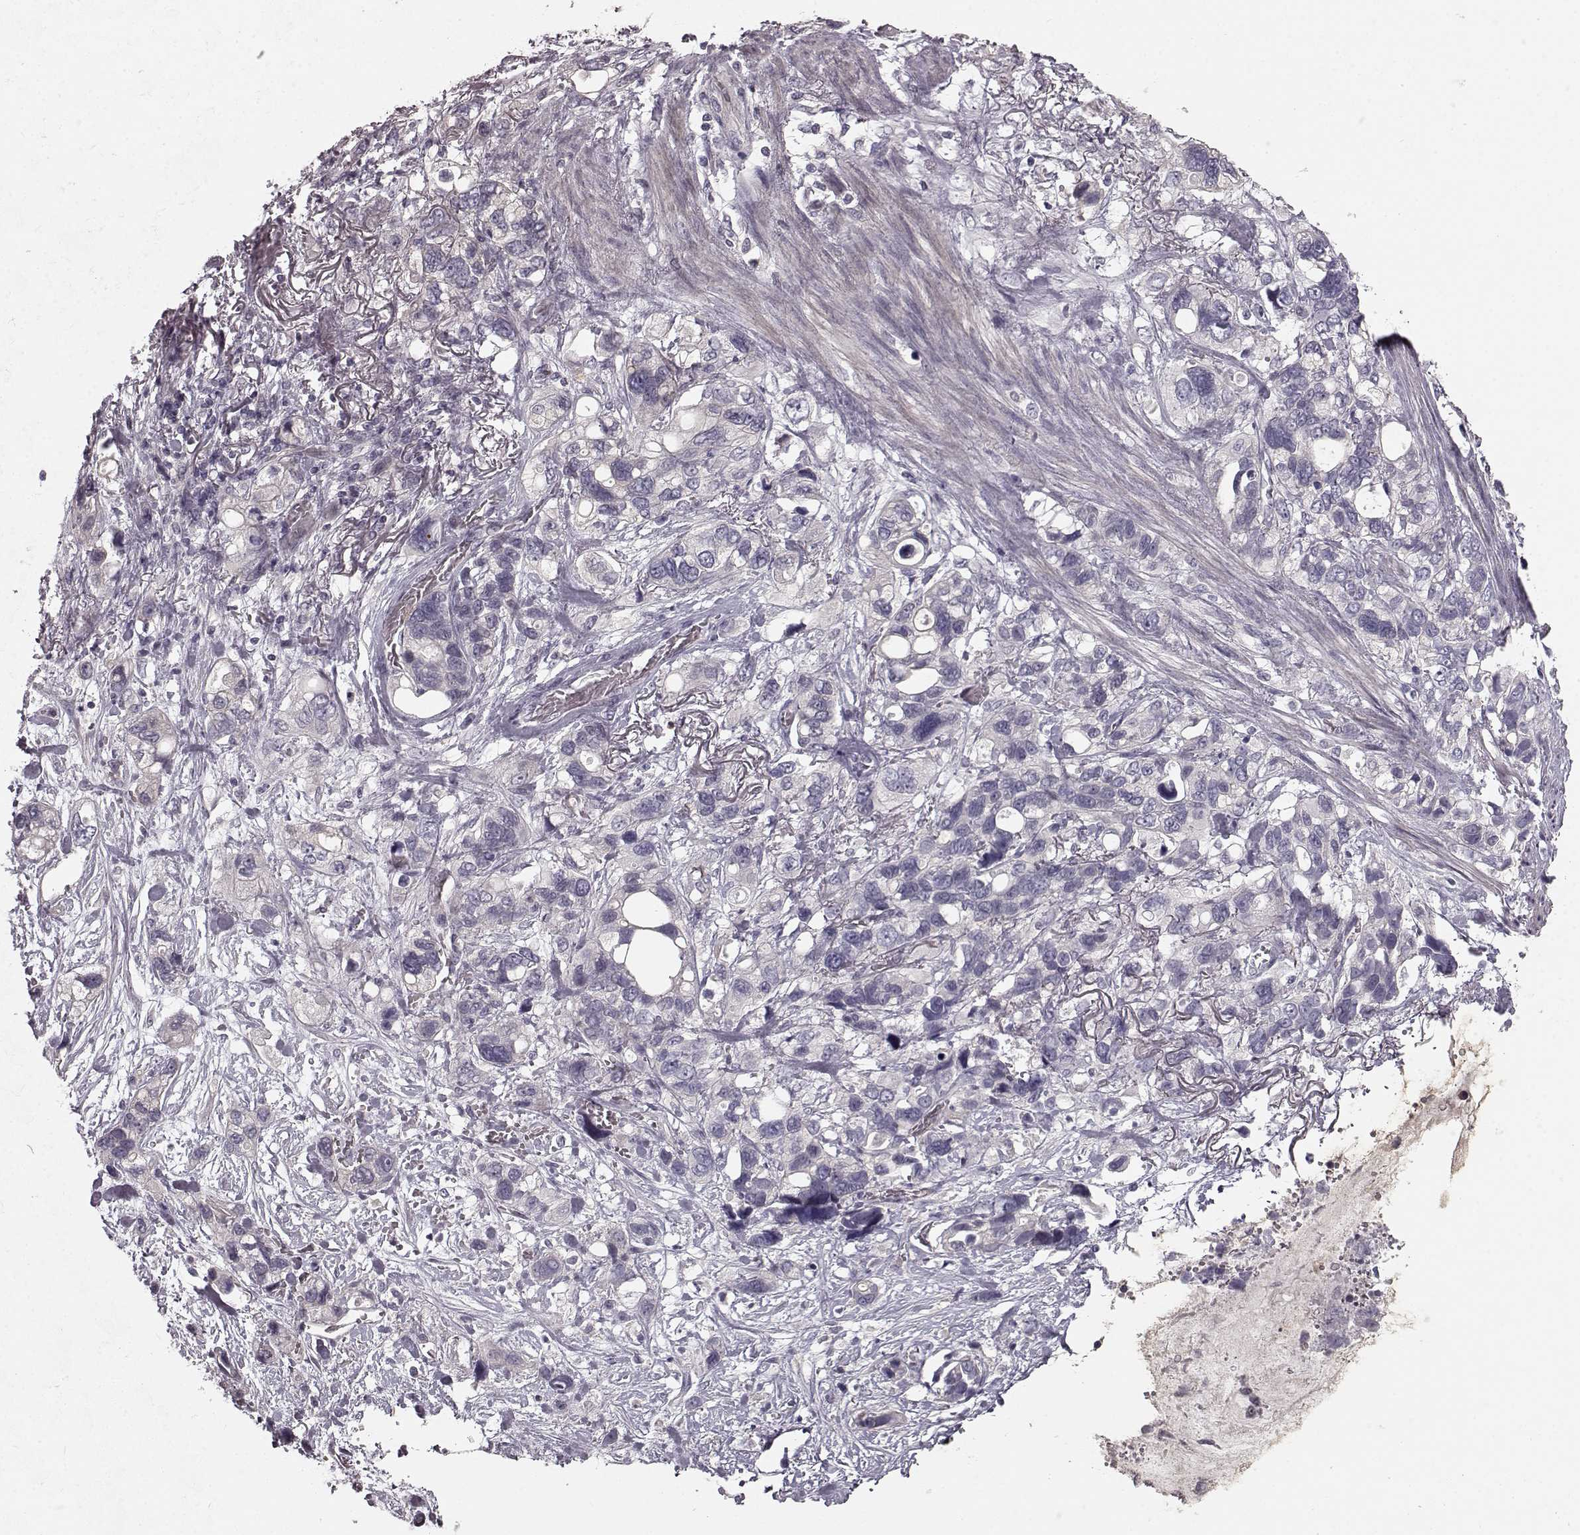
{"staining": {"intensity": "negative", "quantity": "none", "location": "none"}, "tissue": "stomach cancer", "cell_type": "Tumor cells", "image_type": "cancer", "snomed": [{"axis": "morphology", "description": "Adenocarcinoma, NOS"}, {"axis": "topography", "description": "Stomach, upper"}], "caption": "Histopathology image shows no significant protein expression in tumor cells of stomach adenocarcinoma. (DAB immunohistochemistry, high magnification).", "gene": "CHIT1", "patient": {"sex": "female", "age": 81}}